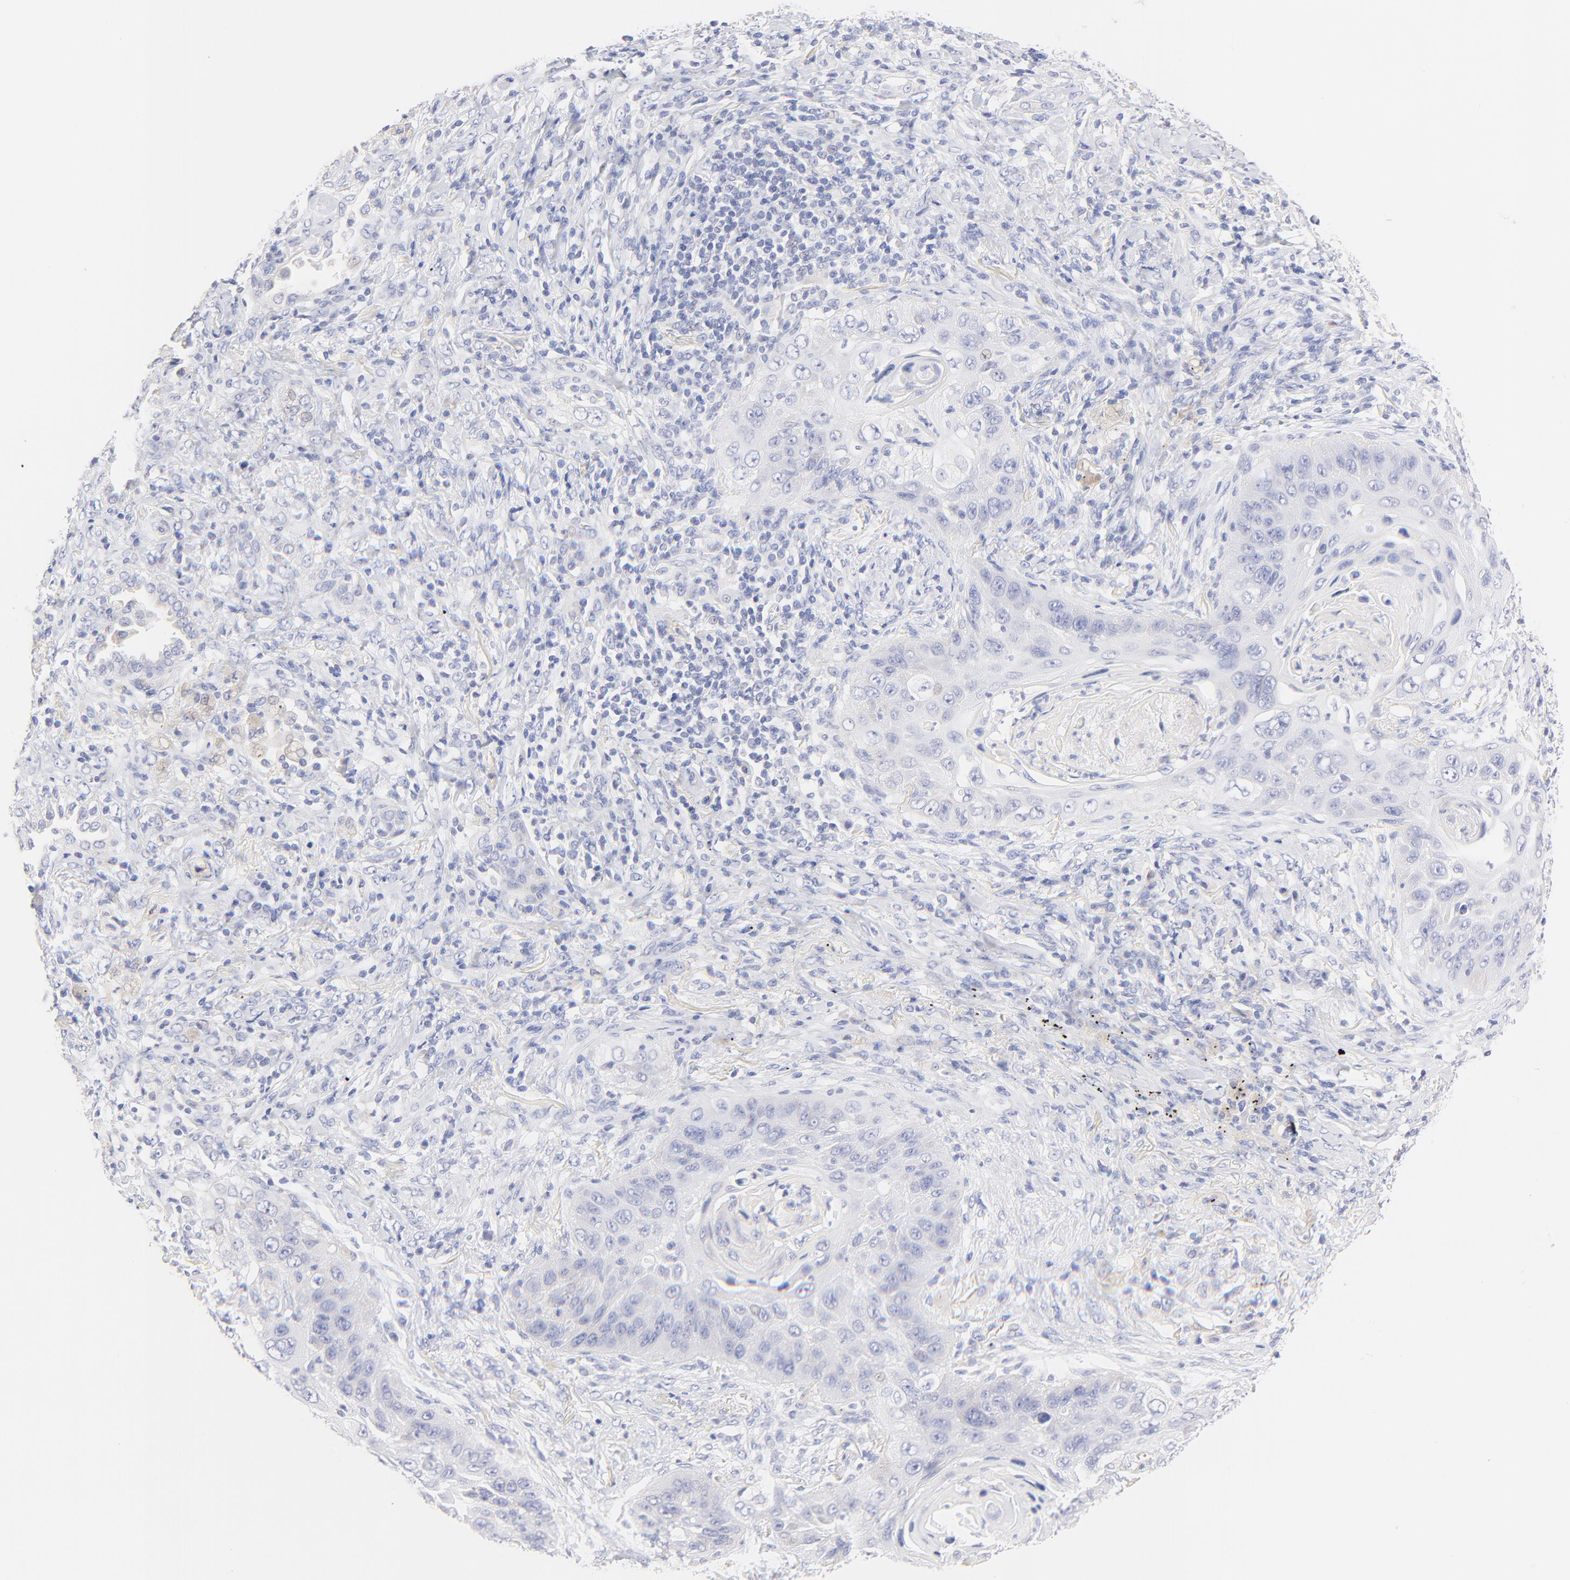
{"staining": {"intensity": "negative", "quantity": "none", "location": "none"}, "tissue": "lung cancer", "cell_type": "Tumor cells", "image_type": "cancer", "snomed": [{"axis": "morphology", "description": "Squamous cell carcinoma, NOS"}, {"axis": "topography", "description": "Lung"}], "caption": "Tumor cells show no significant protein positivity in lung cancer.", "gene": "EBP", "patient": {"sex": "female", "age": 67}}